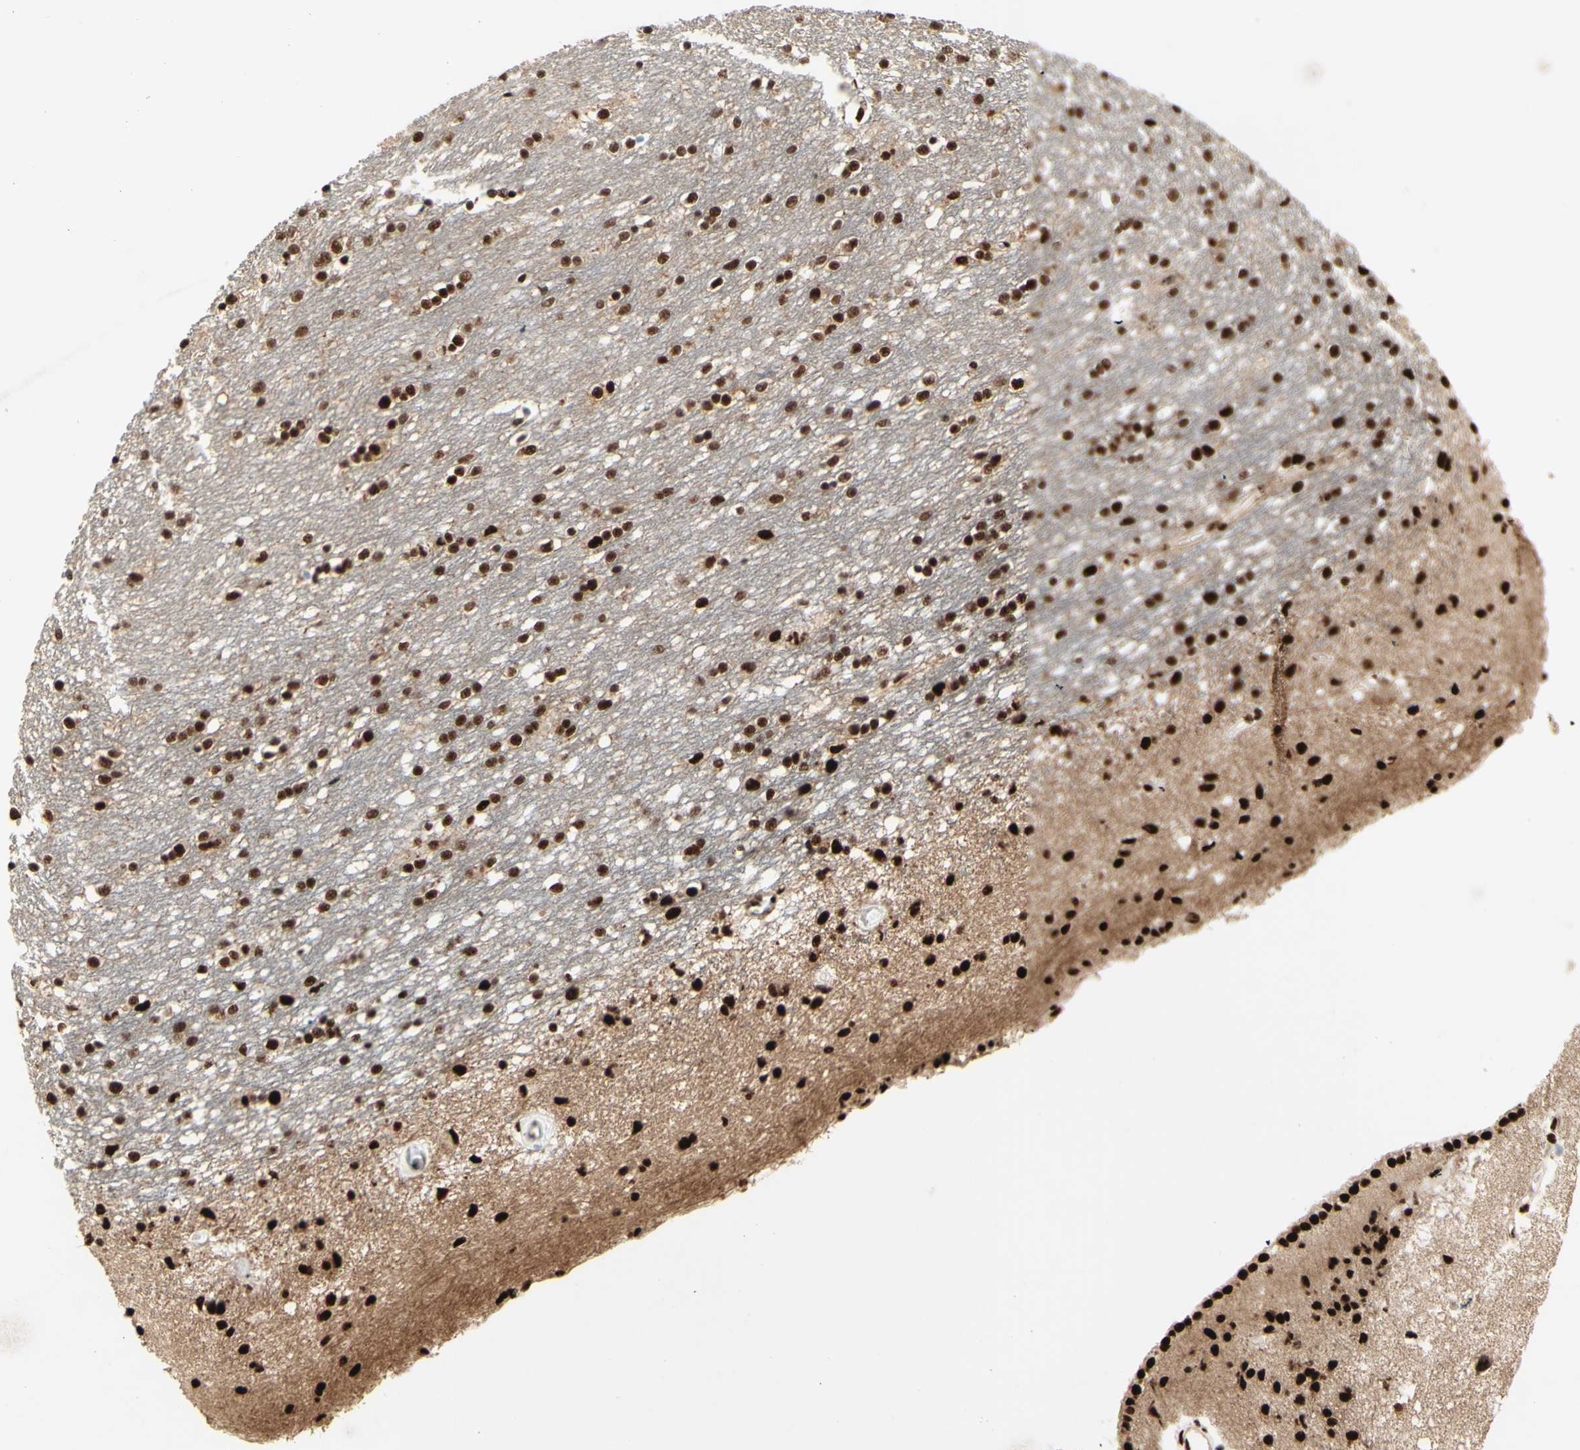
{"staining": {"intensity": "strong", "quantity": "25%-75%", "location": "nuclear"}, "tissue": "caudate", "cell_type": "Glial cells", "image_type": "normal", "snomed": [{"axis": "morphology", "description": "Normal tissue, NOS"}, {"axis": "topography", "description": "Lateral ventricle wall"}], "caption": "This image reveals immunohistochemistry staining of benign caudate, with high strong nuclear positivity in about 25%-75% of glial cells.", "gene": "DHX9", "patient": {"sex": "female", "age": 54}}